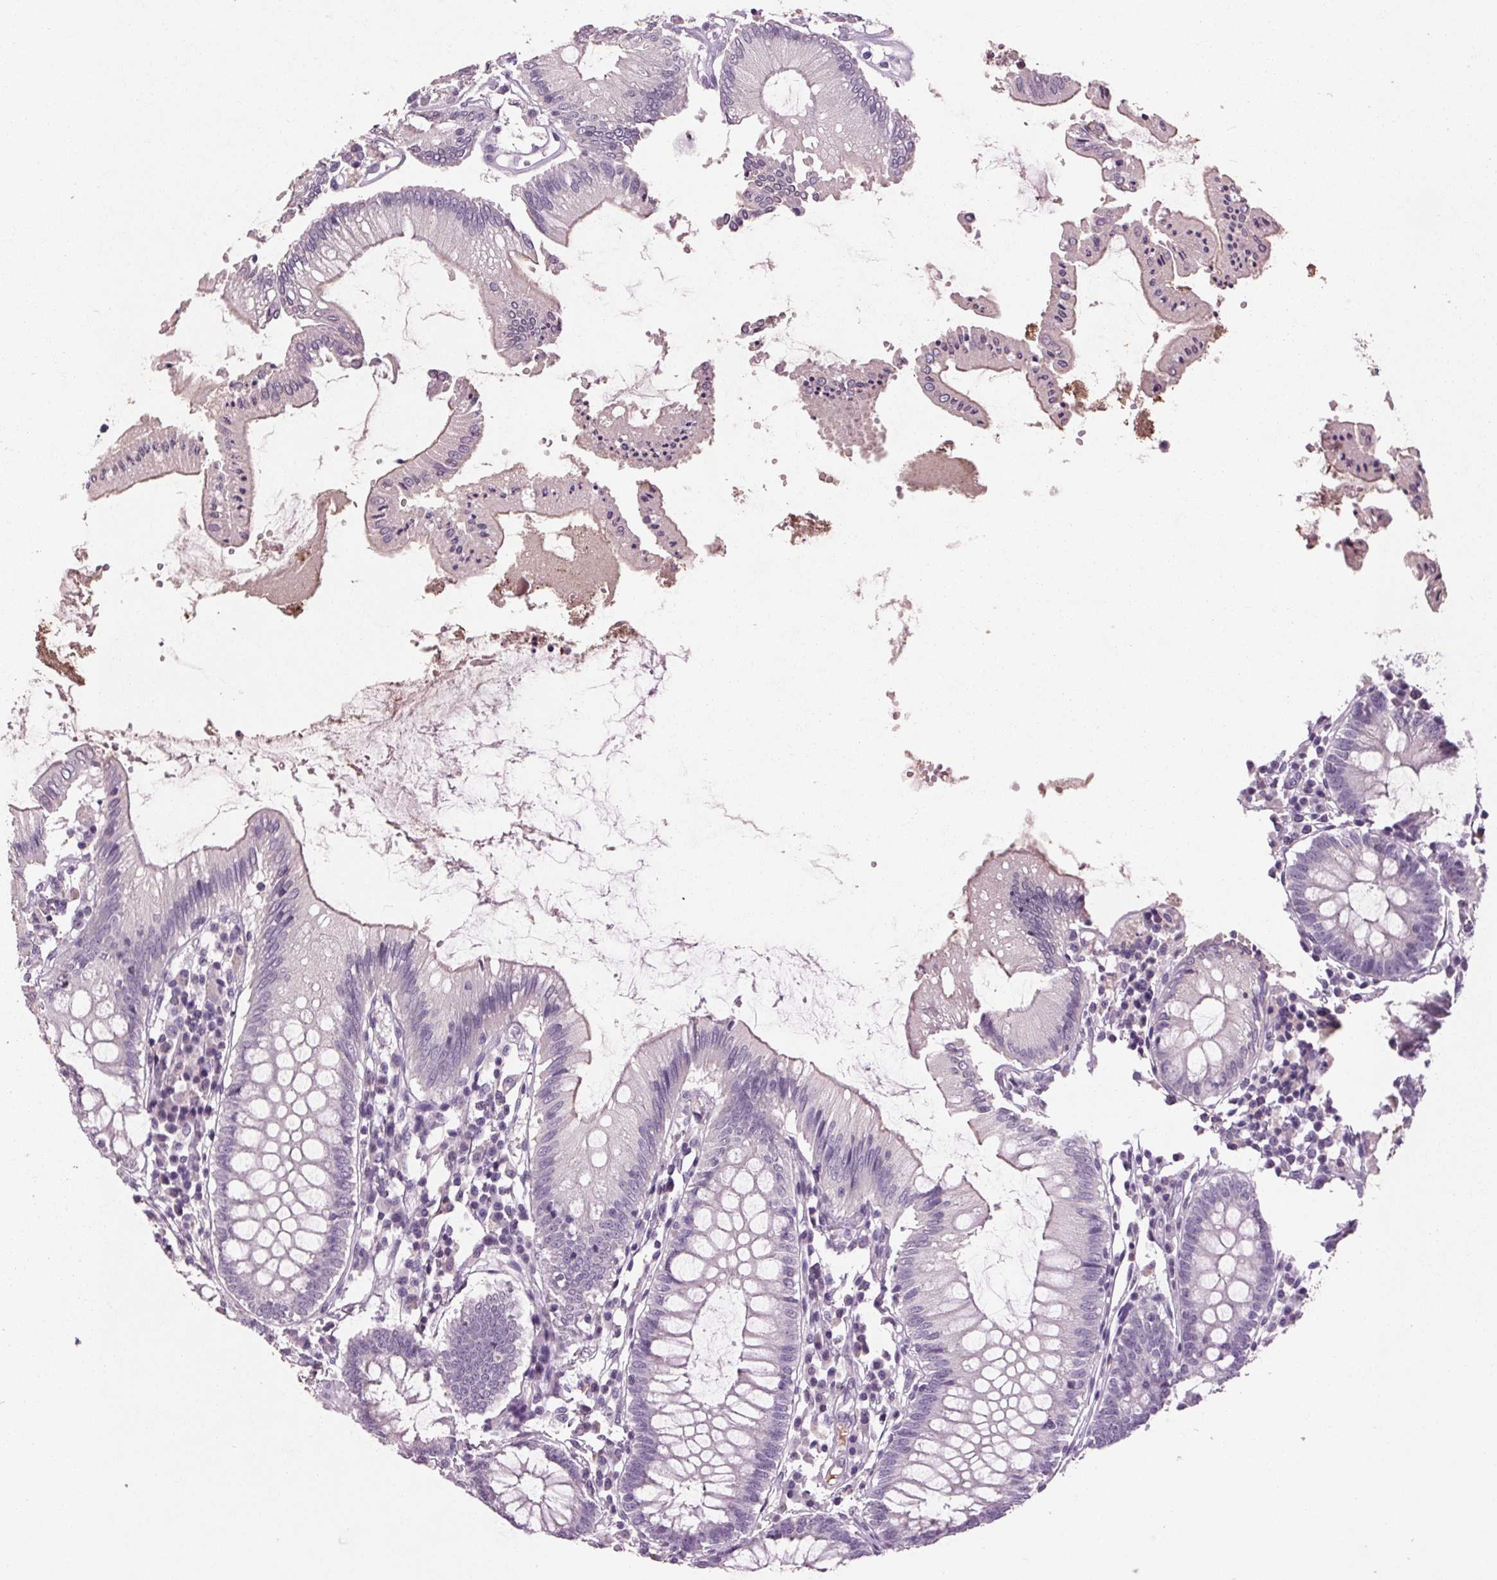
{"staining": {"intensity": "negative", "quantity": "none", "location": "none"}, "tissue": "colon", "cell_type": "Endothelial cells", "image_type": "normal", "snomed": [{"axis": "morphology", "description": "Normal tissue, NOS"}, {"axis": "morphology", "description": "Adenocarcinoma, NOS"}, {"axis": "topography", "description": "Colon"}], "caption": "Benign colon was stained to show a protein in brown. There is no significant expression in endothelial cells. (DAB (3,3'-diaminobenzidine) immunohistochemistry (IHC) with hematoxylin counter stain).", "gene": "C6", "patient": {"sex": "male", "age": 83}}